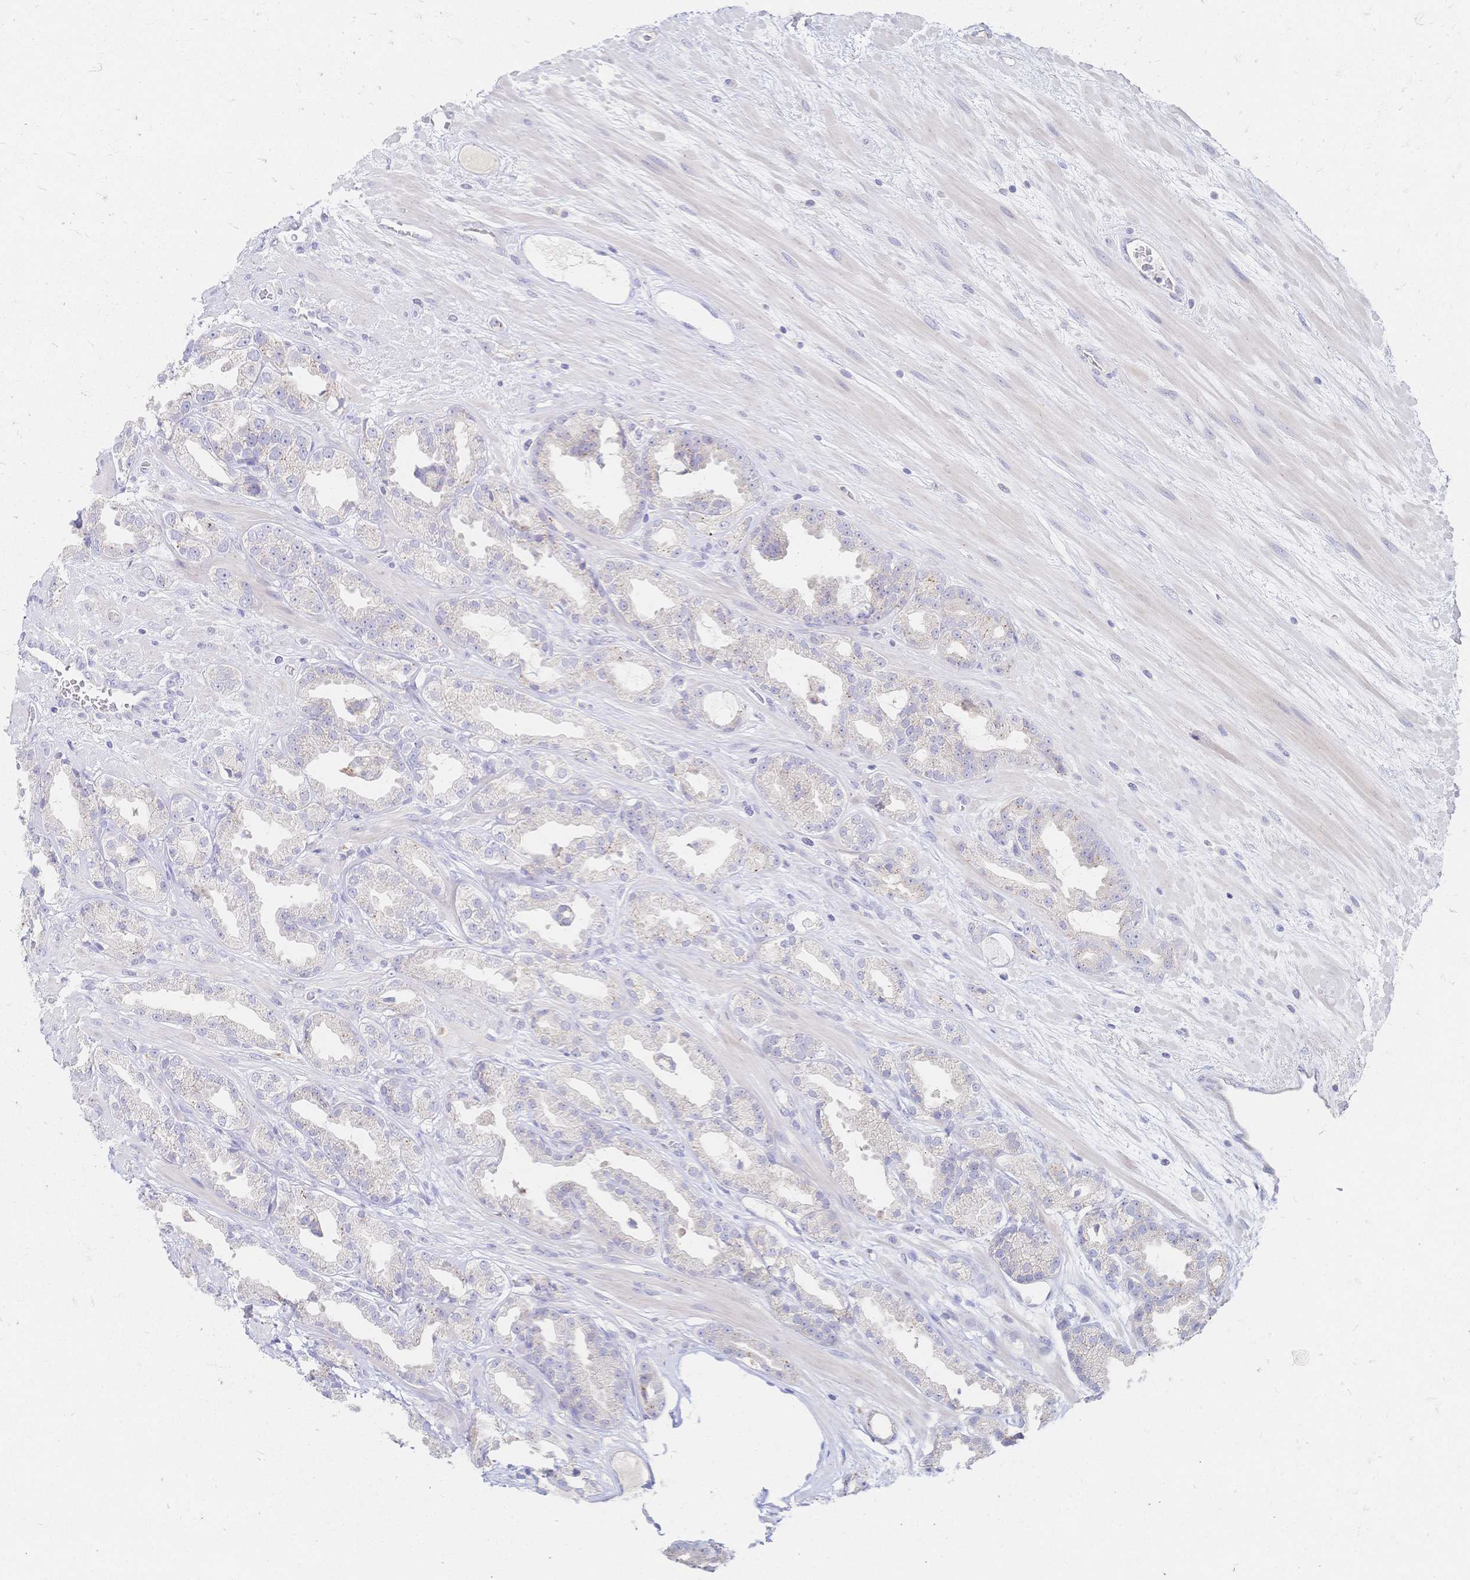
{"staining": {"intensity": "negative", "quantity": "none", "location": "none"}, "tissue": "prostate cancer", "cell_type": "Tumor cells", "image_type": "cancer", "snomed": [{"axis": "morphology", "description": "Adenocarcinoma, Low grade"}, {"axis": "topography", "description": "Prostate"}], "caption": "Immunohistochemistry (IHC) of prostate cancer (low-grade adenocarcinoma) demonstrates no positivity in tumor cells.", "gene": "VWC2L", "patient": {"sex": "male", "age": 61}}